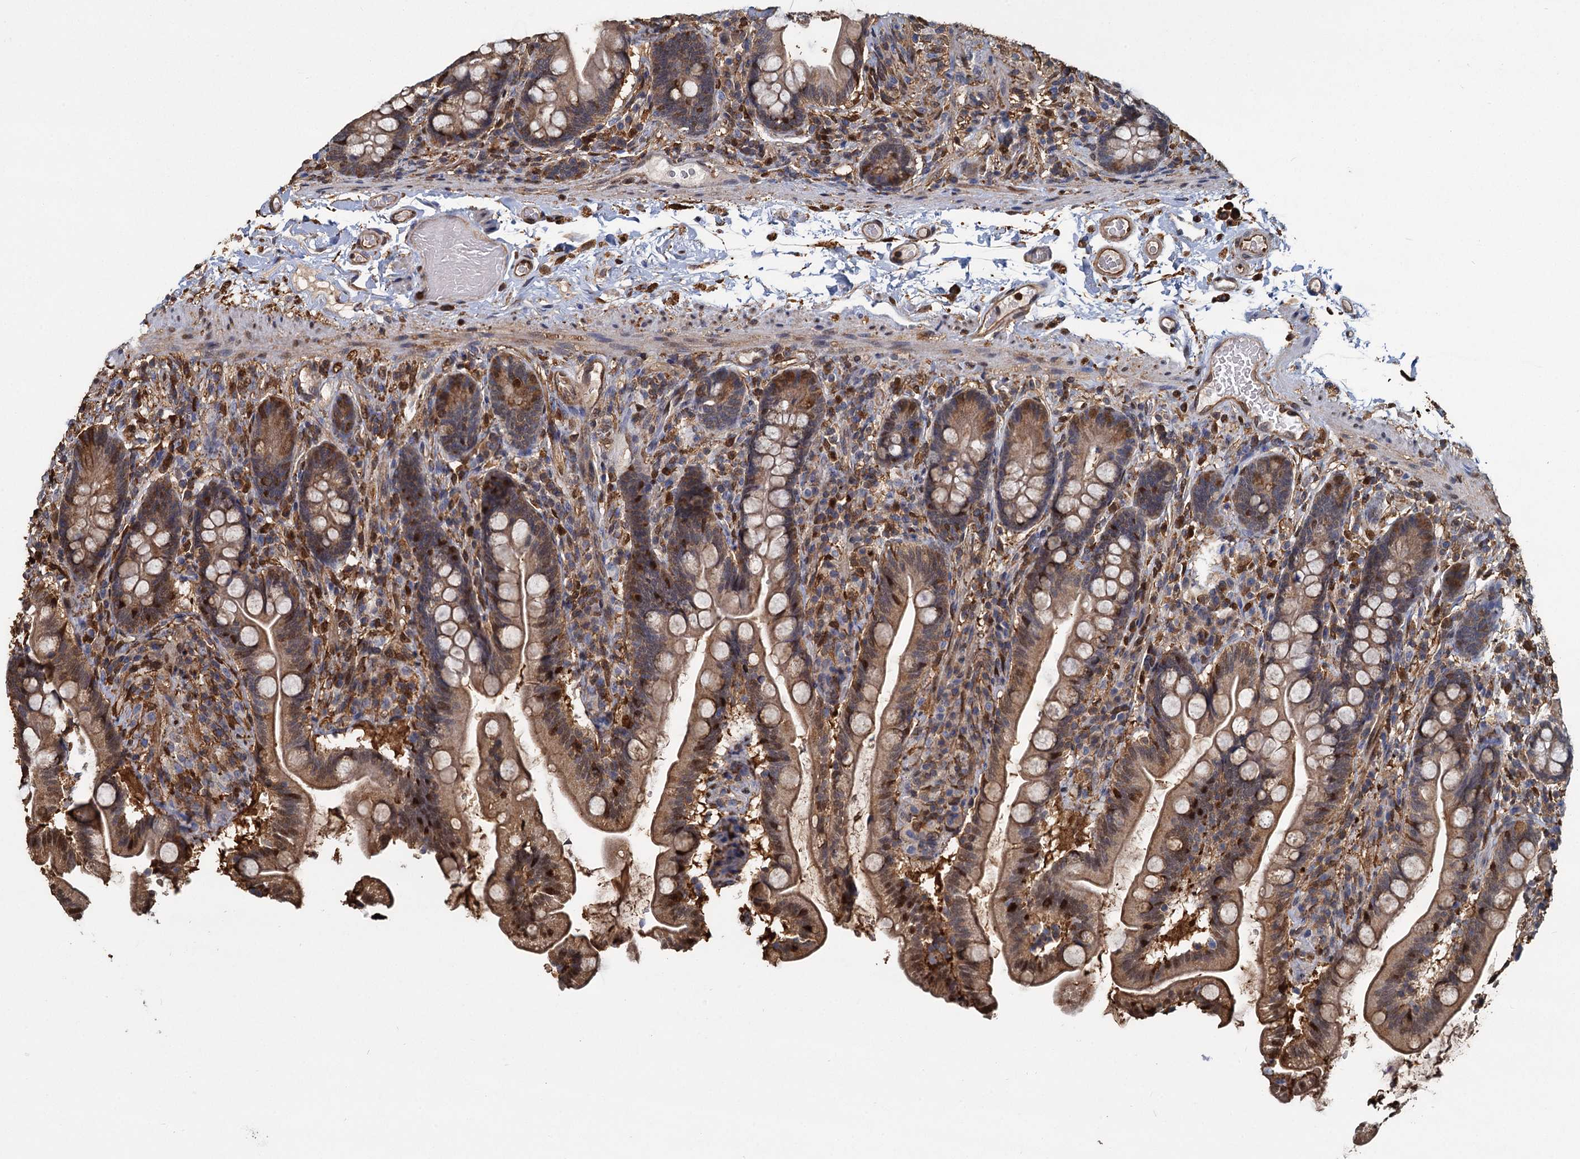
{"staining": {"intensity": "moderate", "quantity": ">75%", "location": "cytoplasmic/membranous"}, "tissue": "small intestine", "cell_type": "Glandular cells", "image_type": "normal", "snomed": [{"axis": "morphology", "description": "Normal tissue, NOS"}, {"axis": "topography", "description": "Small intestine"}], "caption": "A high-resolution image shows immunohistochemistry staining of benign small intestine, which demonstrates moderate cytoplasmic/membranous positivity in about >75% of glandular cells.", "gene": "S100A6", "patient": {"sex": "female", "age": 64}}